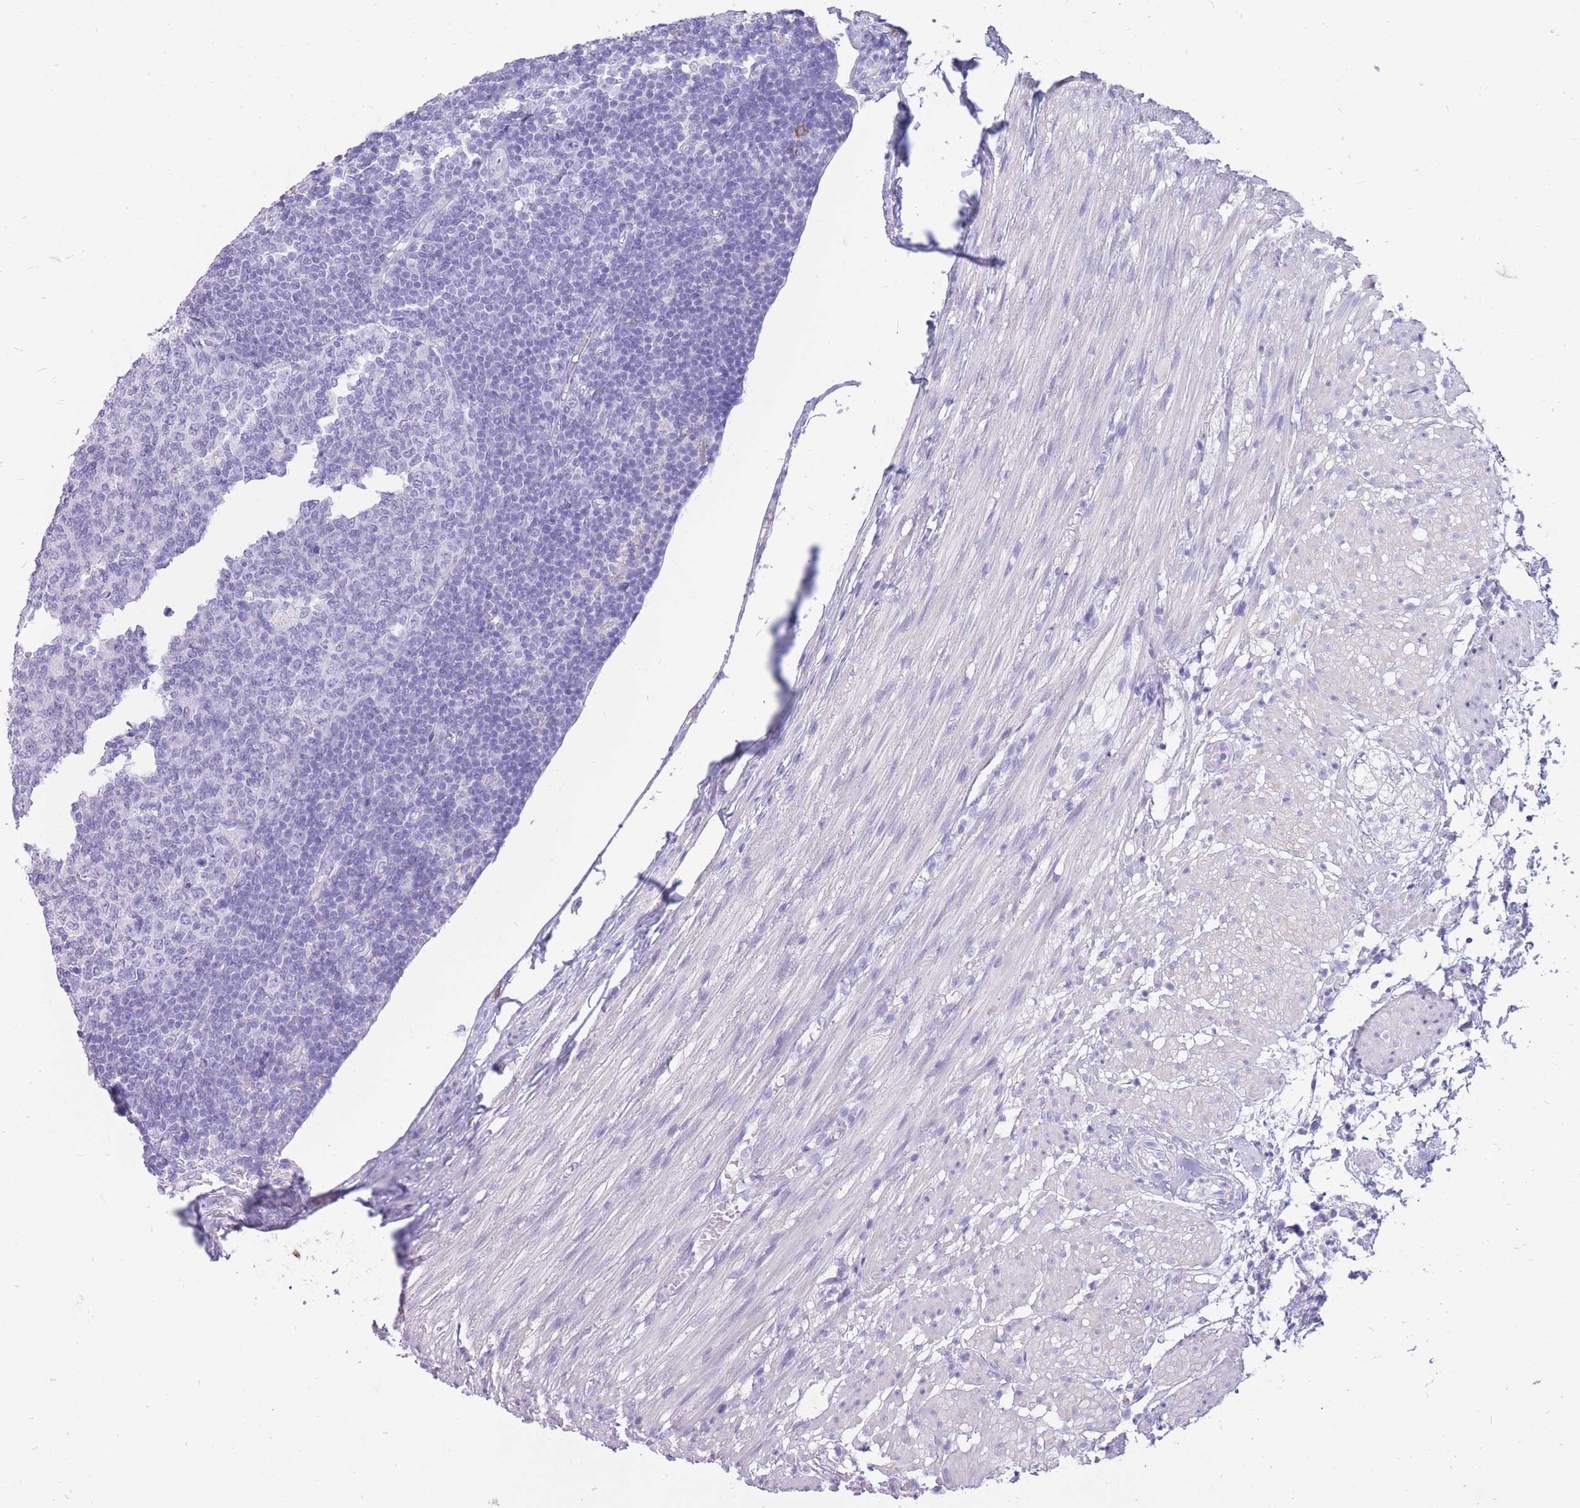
{"staining": {"intensity": "negative", "quantity": "none", "location": "none"}, "tissue": "appendix", "cell_type": "Glandular cells", "image_type": "normal", "snomed": [{"axis": "morphology", "description": "Normal tissue, NOS"}, {"axis": "topography", "description": "Appendix"}], "caption": "A histopathology image of human appendix is negative for staining in glandular cells. Brightfield microscopy of IHC stained with DAB (3,3'-diaminobenzidine) (brown) and hematoxylin (blue), captured at high magnification.", "gene": "ZFP37", "patient": {"sex": "male", "age": 83}}